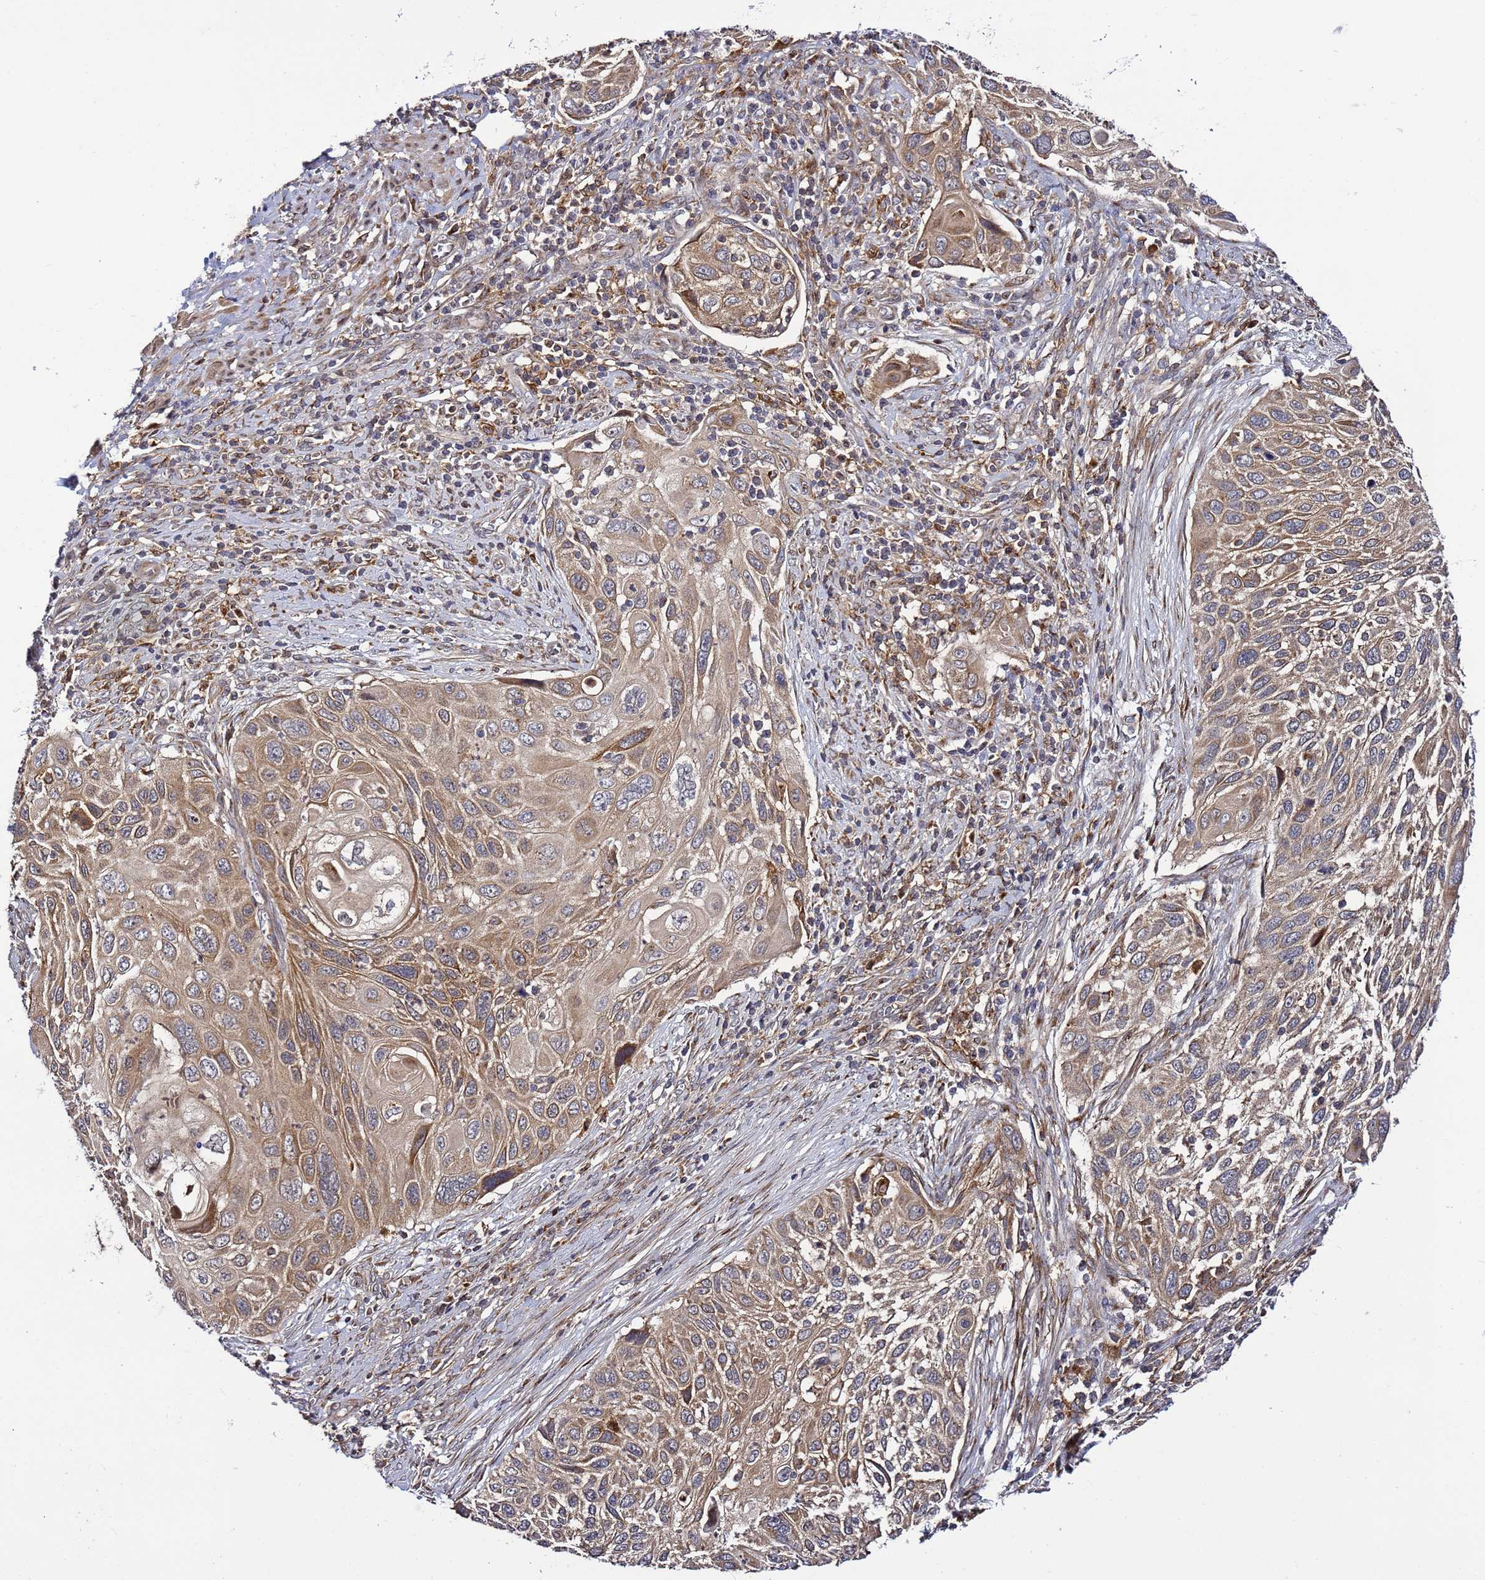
{"staining": {"intensity": "moderate", "quantity": ">75%", "location": "cytoplasmic/membranous"}, "tissue": "cervical cancer", "cell_type": "Tumor cells", "image_type": "cancer", "snomed": [{"axis": "morphology", "description": "Squamous cell carcinoma, NOS"}, {"axis": "topography", "description": "Cervix"}], "caption": "Immunohistochemistry micrograph of neoplastic tissue: cervical cancer stained using immunohistochemistry (IHC) shows medium levels of moderate protein expression localized specifically in the cytoplasmic/membranous of tumor cells, appearing as a cytoplasmic/membranous brown color.", "gene": "TMEM176B", "patient": {"sex": "female", "age": 70}}